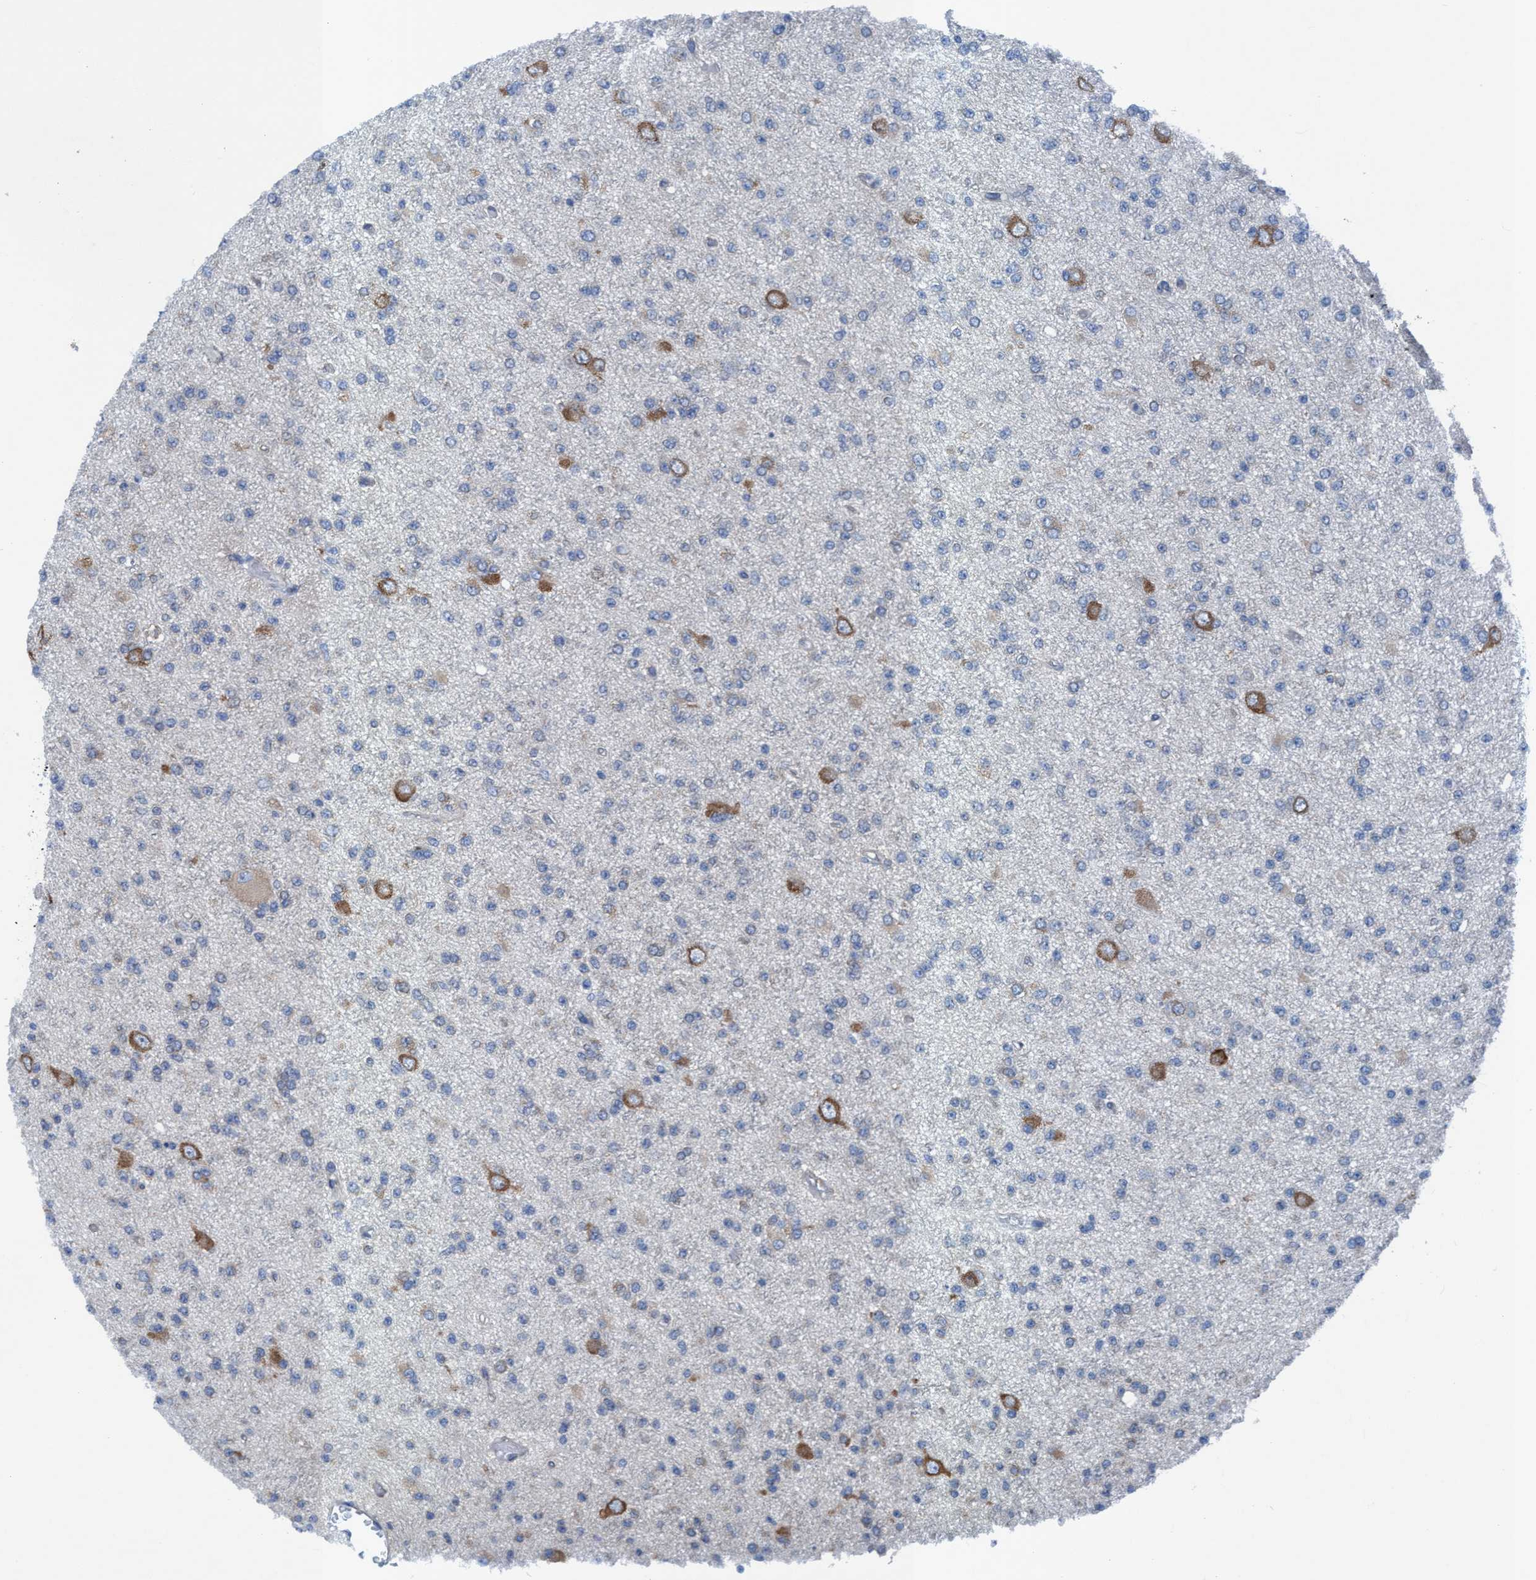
{"staining": {"intensity": "negative", "quantity": "none", "location": "none"}, "tissue": "glioma", "cell_type": "Tumor cells", "image_type": "cancer", "snomed": [{"axis": "morphology", "description": "Glioma, malignant, Low grade"}, {"axis": "topography", "description": "Brain"}], "caption": "DAB immunohistochemical staining of human glioma shows no significant staining in tumor cells.", "gene": "NMT1", "patient": {"sex": "female", "age": 22}}